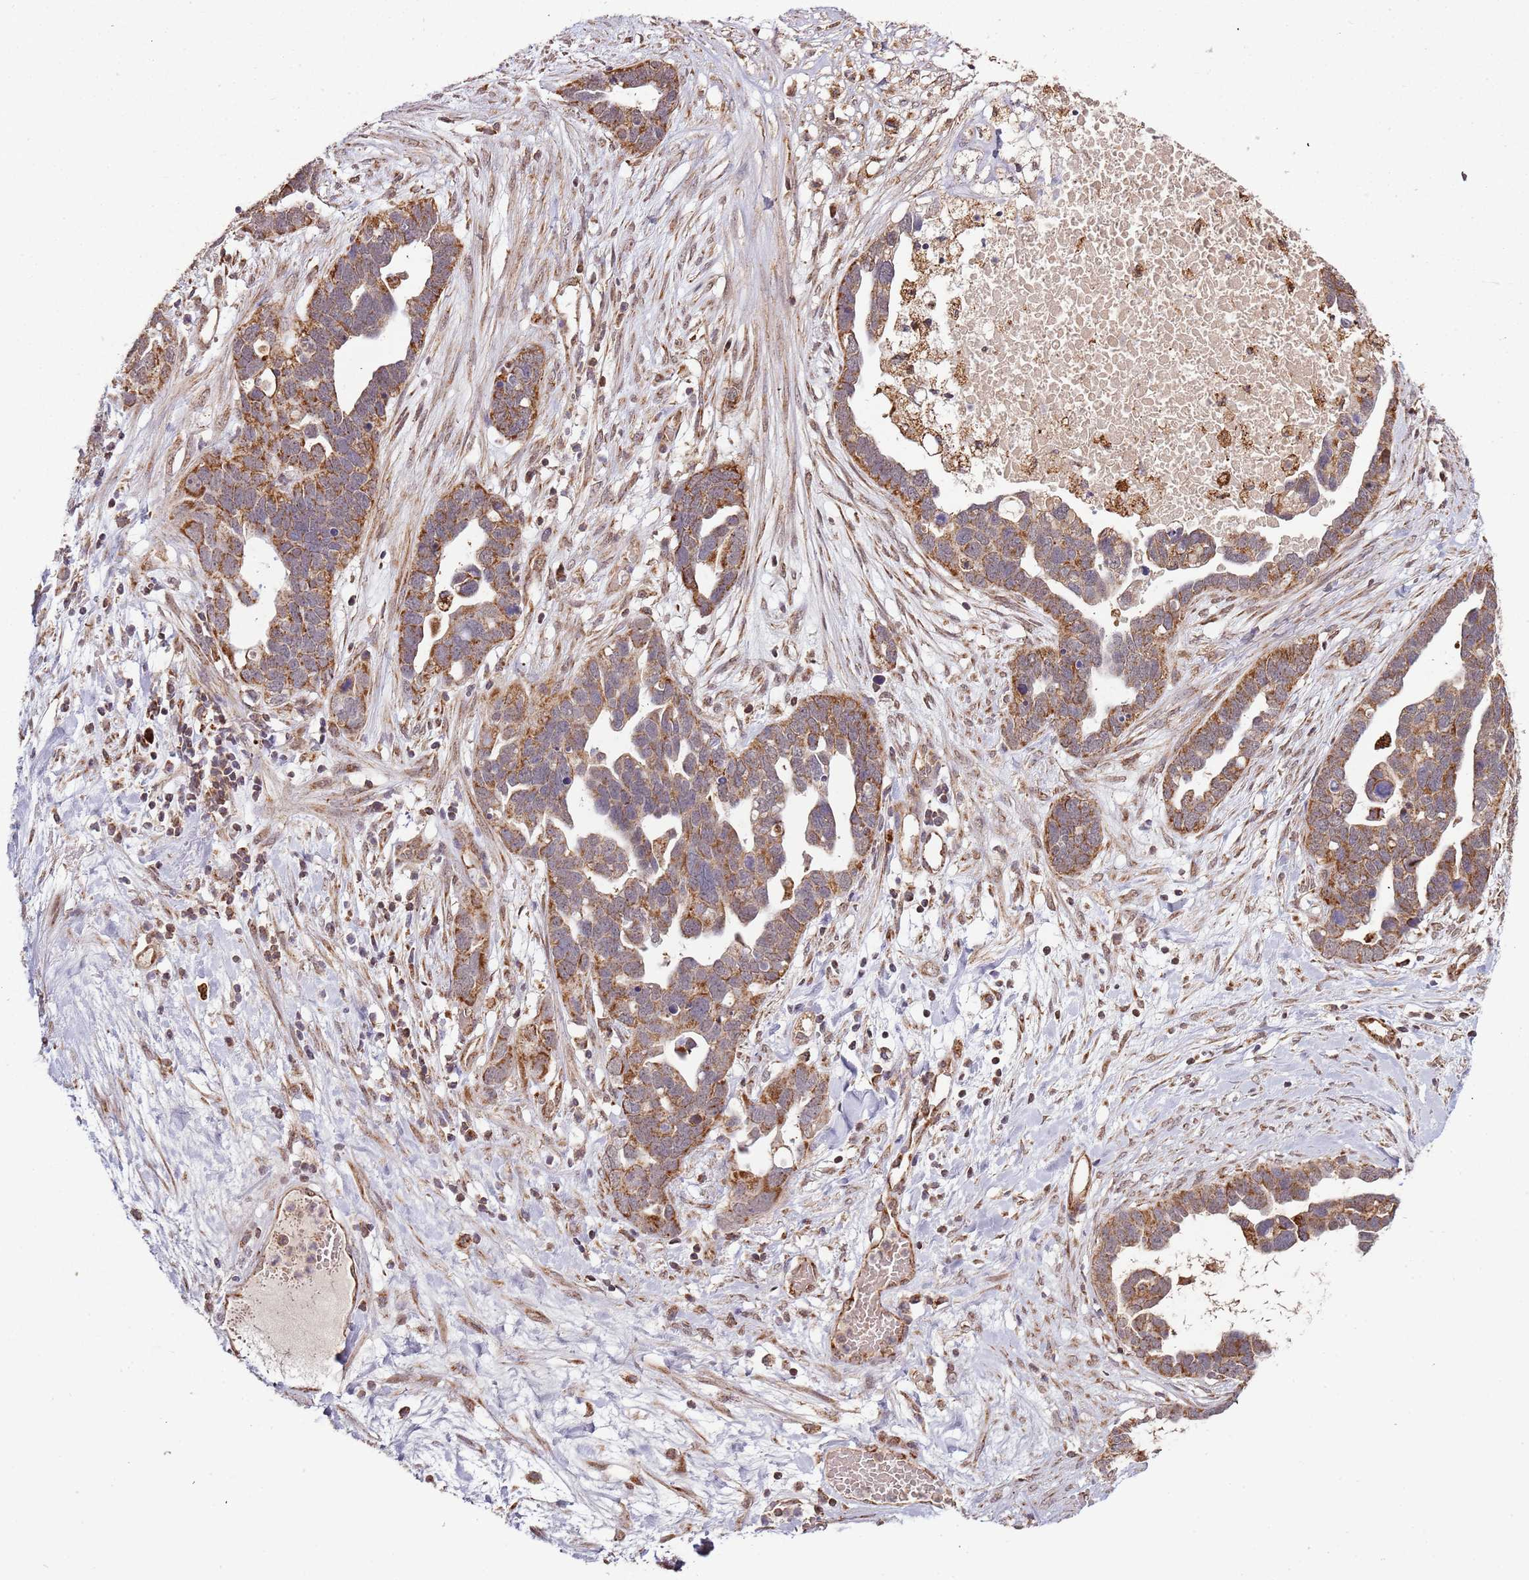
{"staining": {"intensity": "moderate", "quantity": ">75%", "location": "cytoplasmic/membranous"}, "tissue": "ovarian cancer", "cell_type": "Tumor cells", "image_type": "cancer", "snomed": [{"axis": "morphology", "description": "Cystadenocarcinoma, serous, NOS"}, {"axis": "topography", "description": "Ovary"}], "caption": "Immunohistochemistry (IHC) of ovarian cancer (serous cystadenocarcinoma) demonstrates medium levels of moderate cytoplasmic/membranous expression in about >75% of tumor cells.", "gene": "IL17RD", "patient": {"sex": "female", "age": 54}}